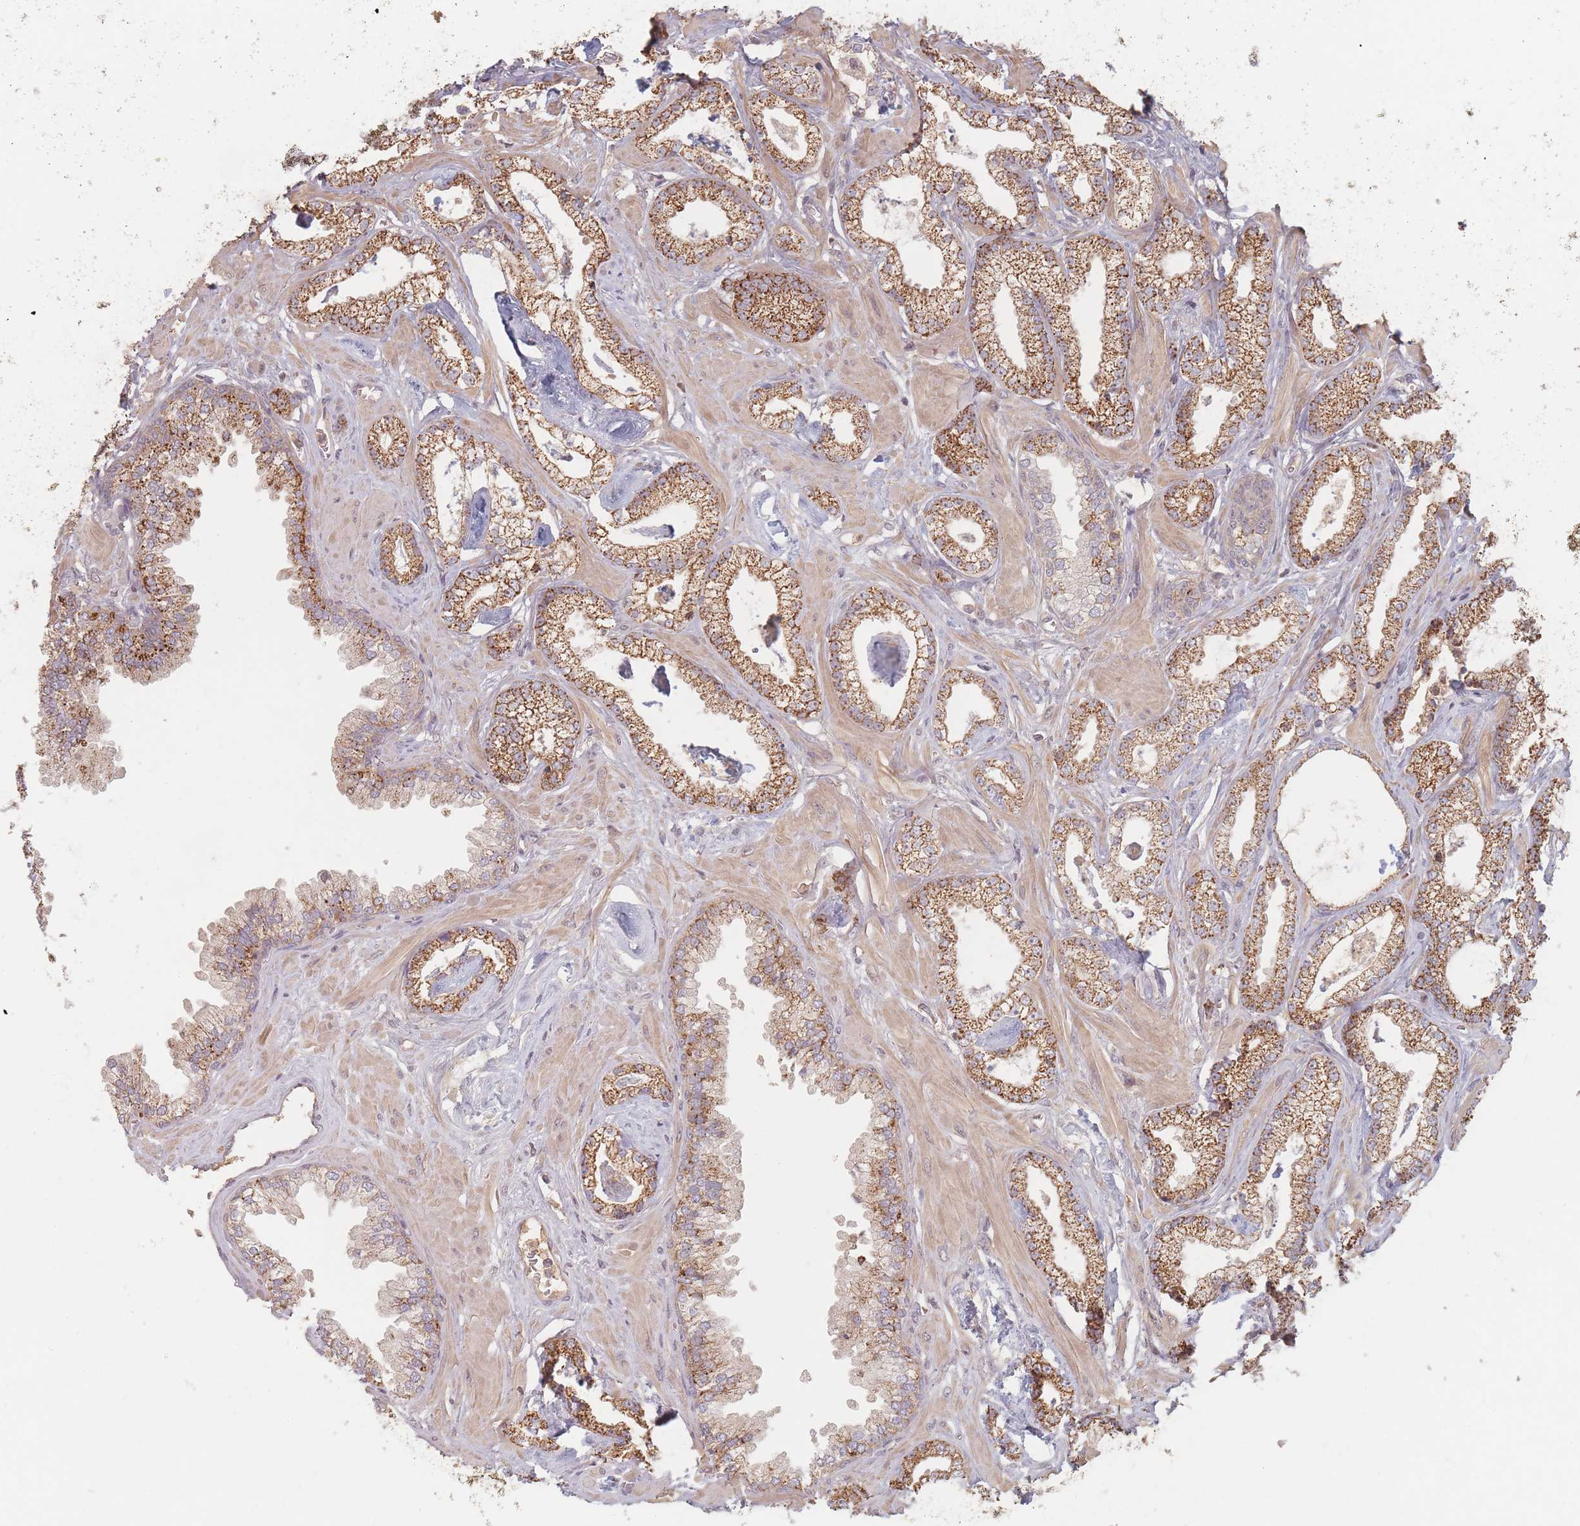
{"staining": {"intensity": "strong", "quantity": ">75%", "location": "cytoplasmic/membranous"}, "tissue": "prostate cancer", "cell_type": "Tumor cells", "image_type": "cancer", "snomed": [{"axis": "morphology", "description": "Adenocarcinoma, Low grade"}, {"axis": "topography", "description": "Prostate"}], "caption": "A photomicrograph of human prostate cancer (adenocarcinoma (low-grade)) stained for a protein shows strong cytoplasmic/membranous brown staining in tumor cells. Using DAB (brown) and hematoxylin (blue) stains, captured at high magnification using brightfield microscopy.", "gene": "OR2M4", "patient": {"sex": "male", "age": 60}}